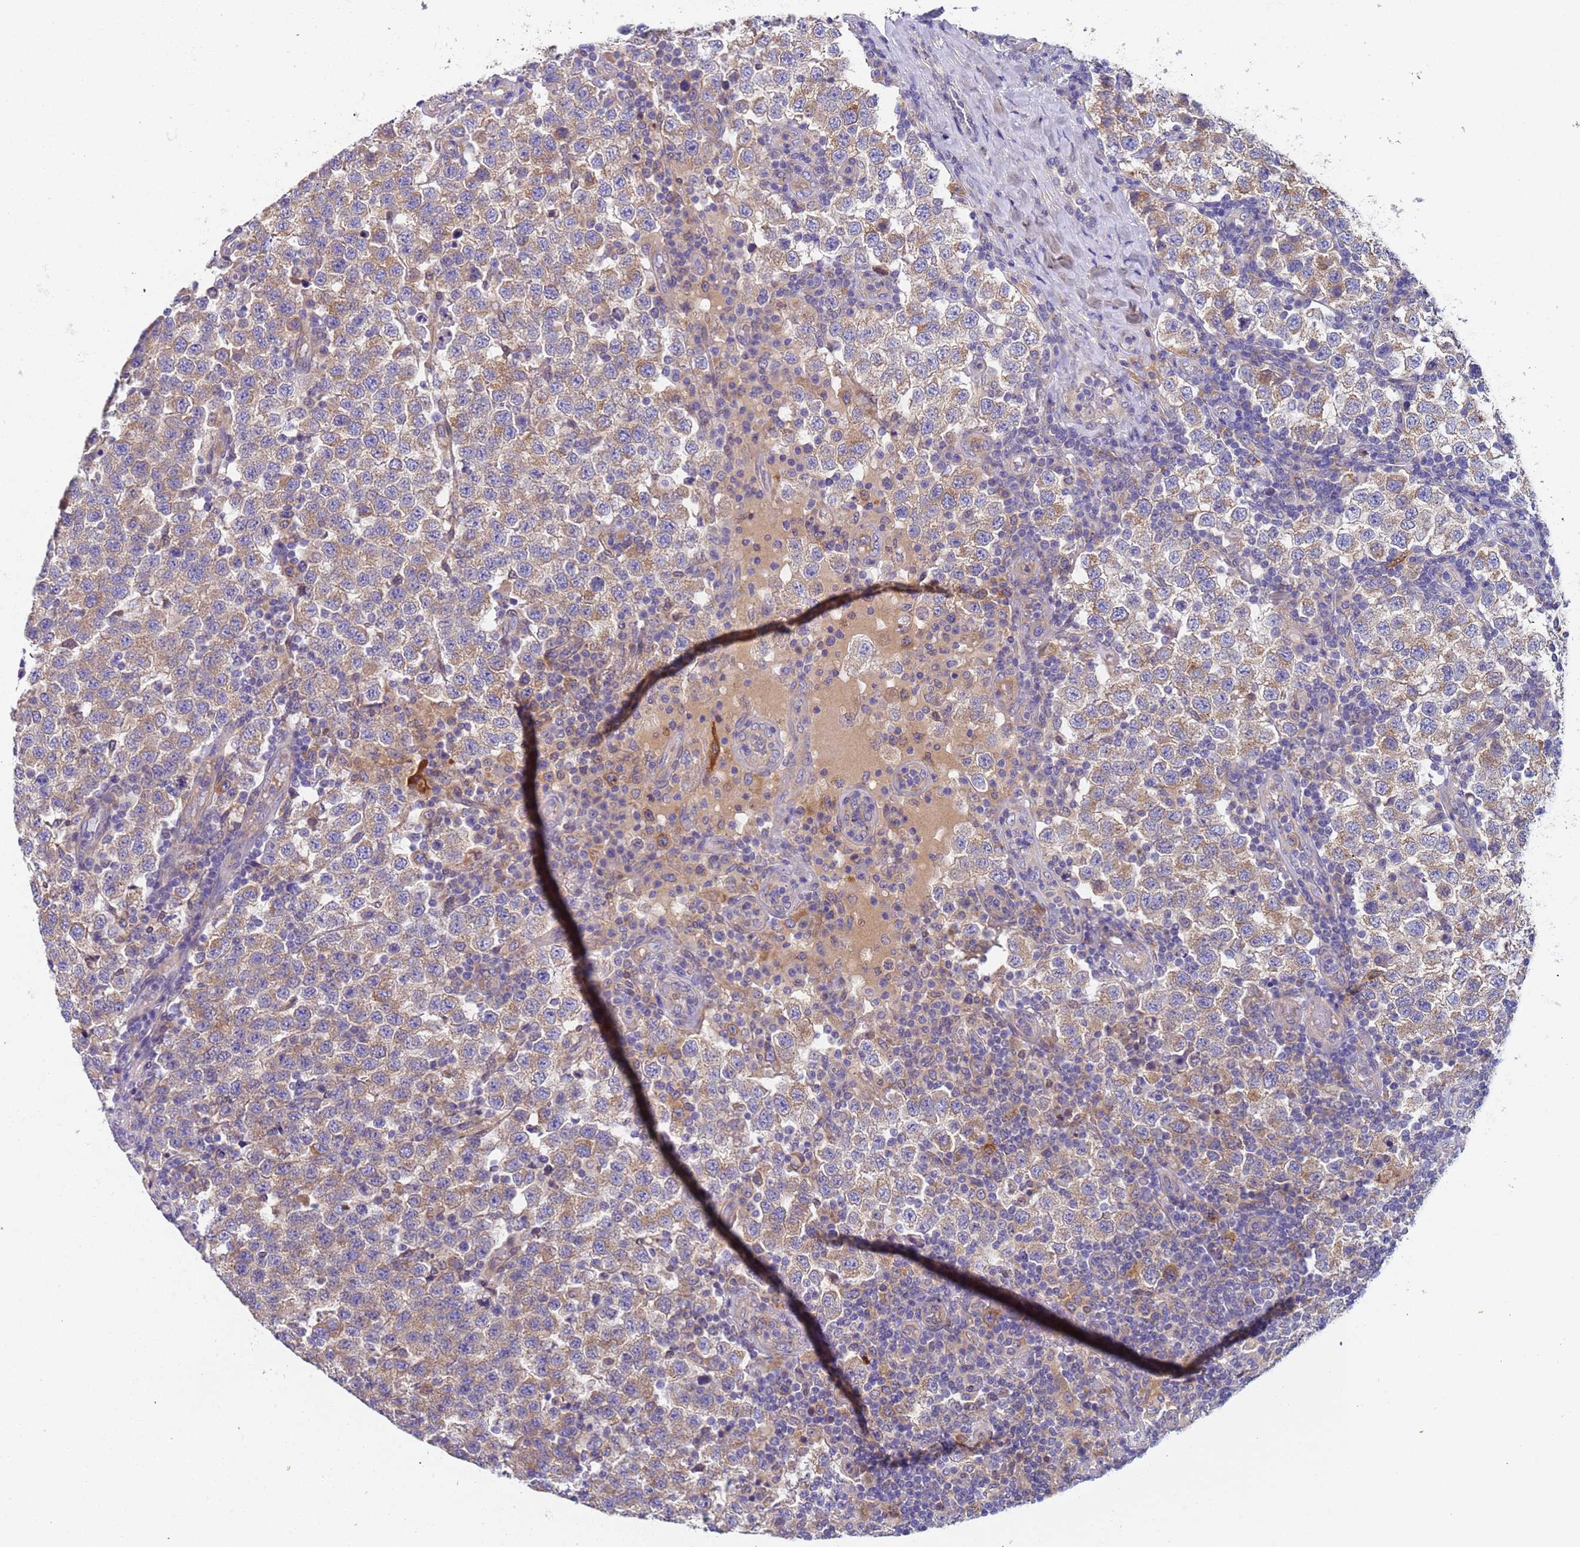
{"staining": {"intensity": "weak", "quantity": "25%-75%", "location": "cytoplasmic/membranous"}, "tissue": "testis cancer", "cell_type": "Tumor cells", "image_type": "cancer", "snomed": [{"axis": "morphology", "description": "Seminoma, NOS"}, {"axis": "topography", "description": "Testis"}], "caption": "Human testis cancer (seminoma) stained with a brown dye exhibits weak cytoplasmic/membranous positive staining in approximately 25%-75% of tumor cells.", "gene": "PAQR7", "patient": {"sex": "male", "age": 34}}